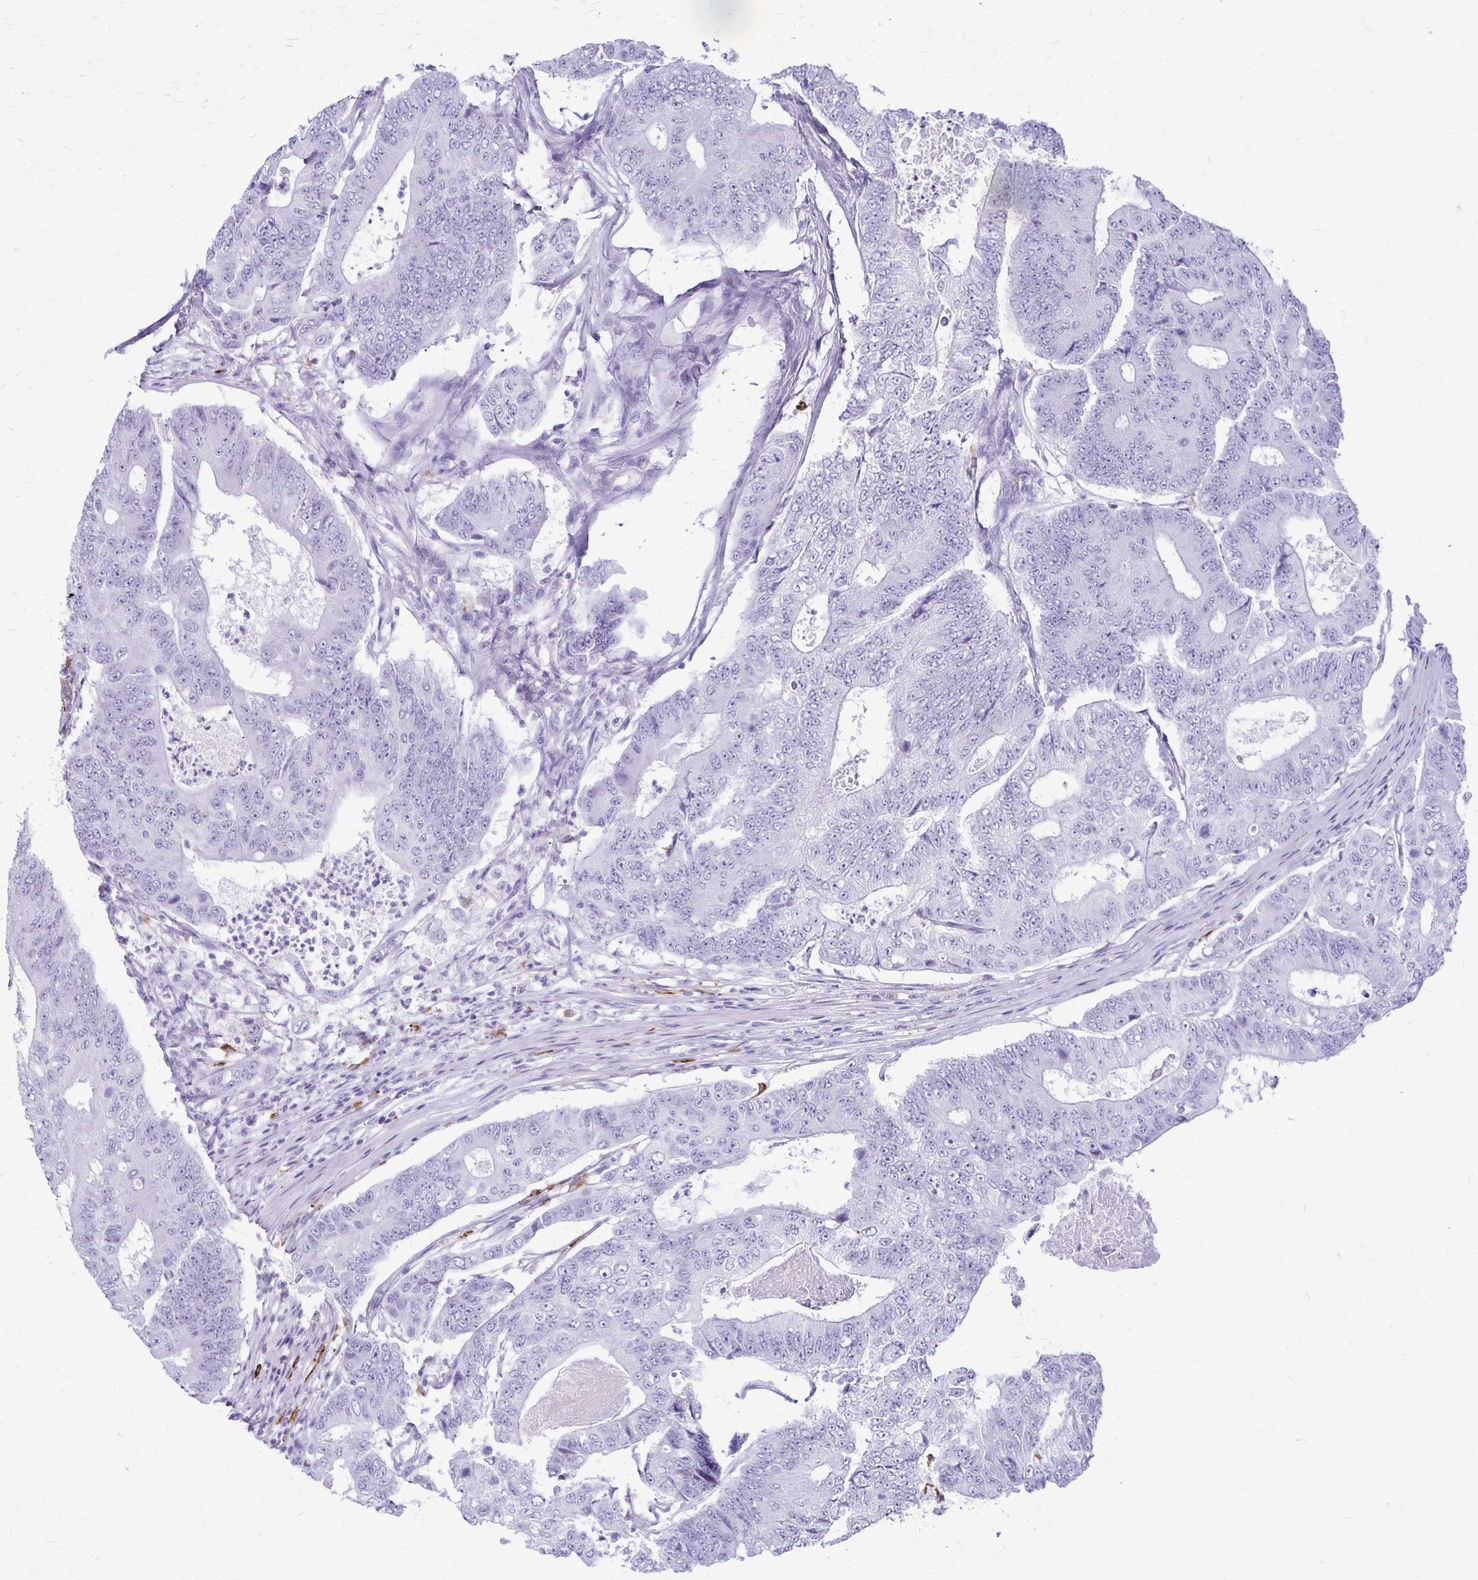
{"staining": {"intensity": "negative", "quantity": "none", "location": "none"}, "tissue": "colorectal cancer", "cell_type": "Tumor cells", "image_type": "cancer", "snomed": [{"axis": "morphology", "description": "Adenocarcinoma, NOS"}, {"axis": "topography", "description": "Colon"}], "caption": "Tumor cells show no significant protein staining in colorectal cancer.", "gene": "RTN1", "patient": {"sex": "female", "age": 48}}